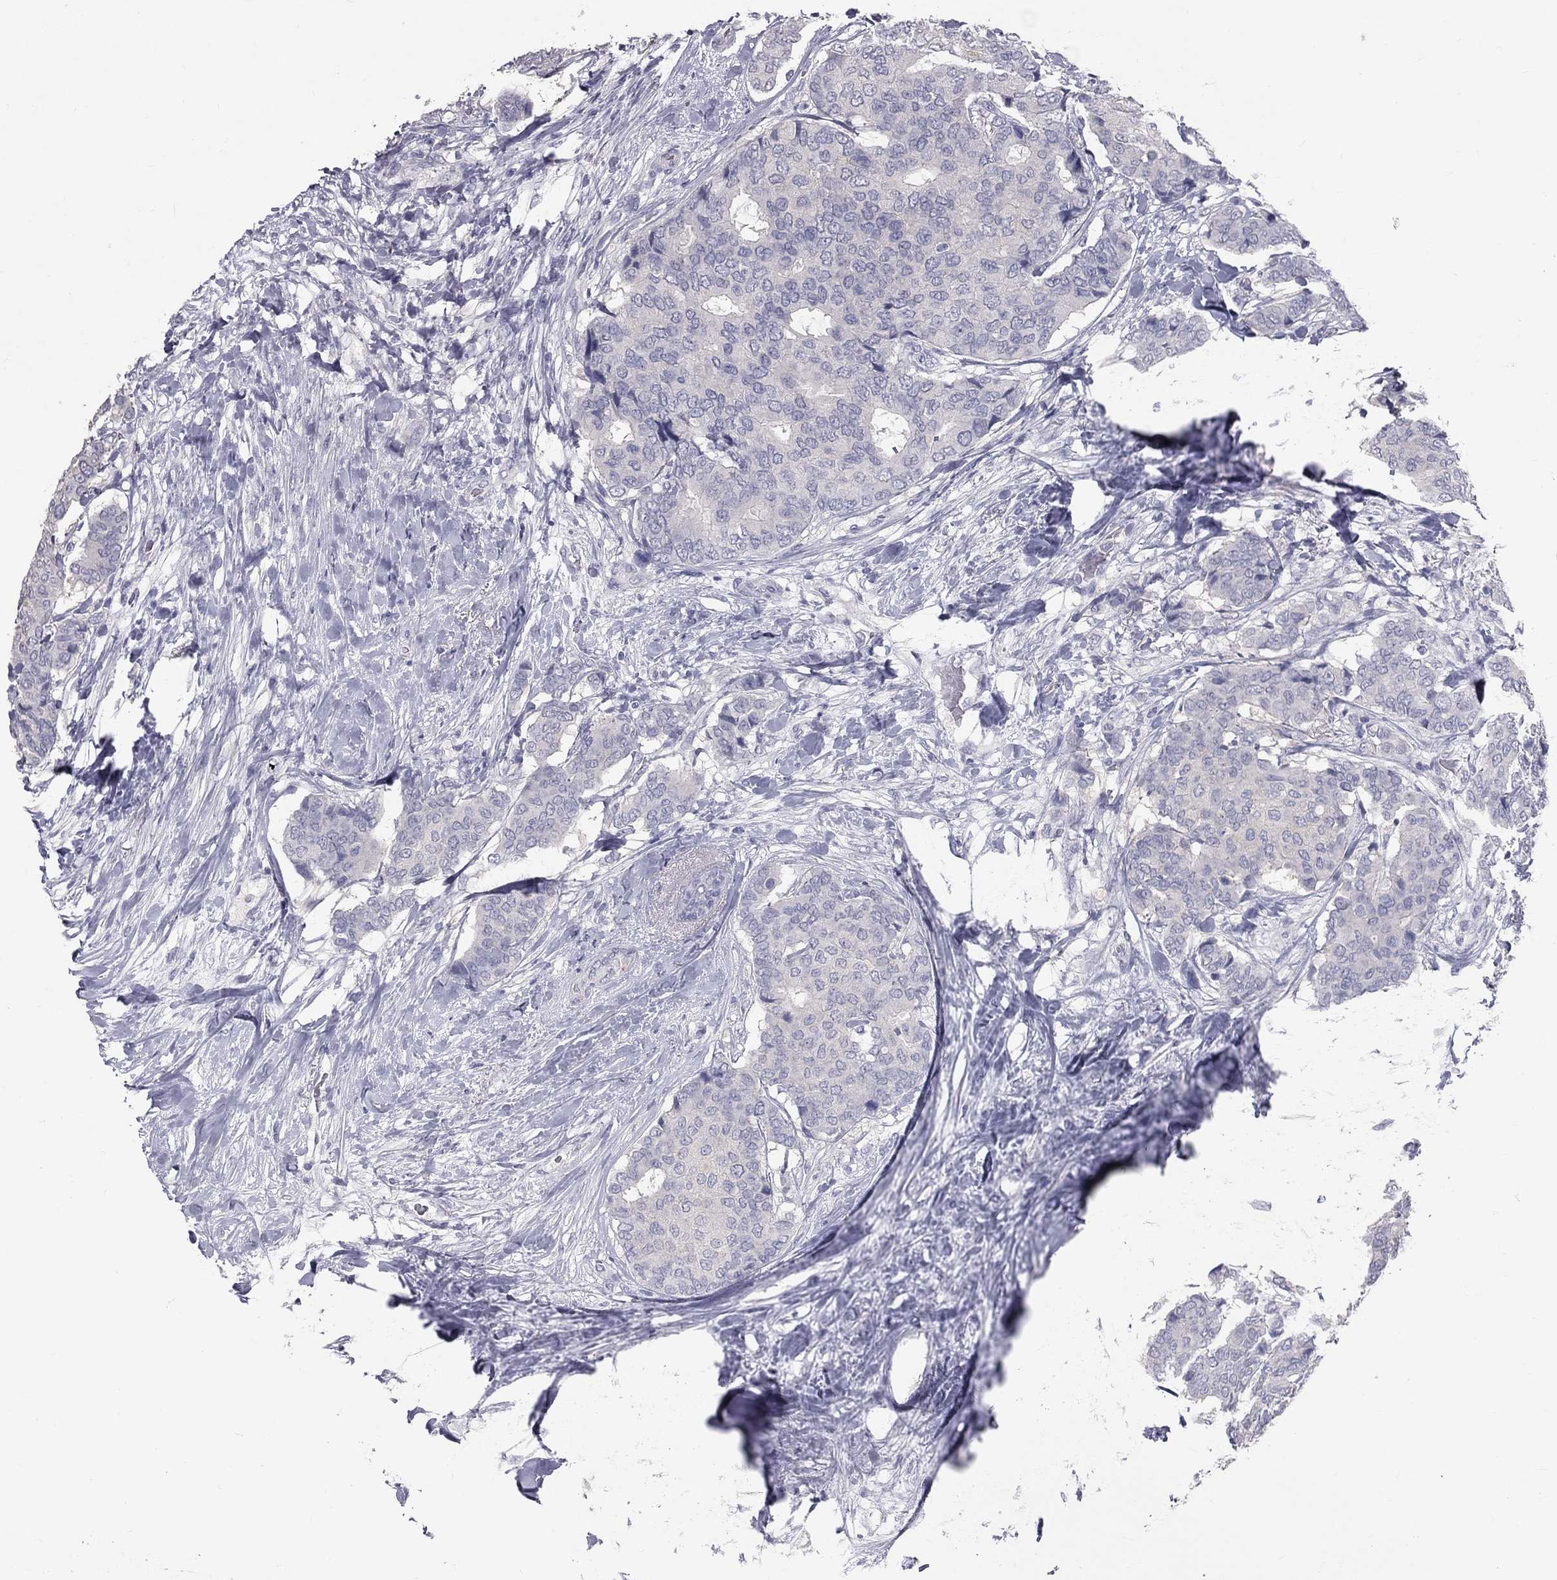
{"staining": {"intensity": "negative", "quantity": "none", "location": "none"}, "tissue": "breast cancer", "cell_type": "Tumor cells", "image_type": "cancer", "snomed": [{"axis": "morphology", "description": "Duct carcinoma"}, {"axis": "topography", "description": "Breast"}], "caption": "Breast cancer (infiltrating ductal carcinoma) stained for a protein using immunohistochemistry exhibits no positivity tumor cells.", "gene": "TFPI2", "patient": {"sex": "female", "age": 75}}